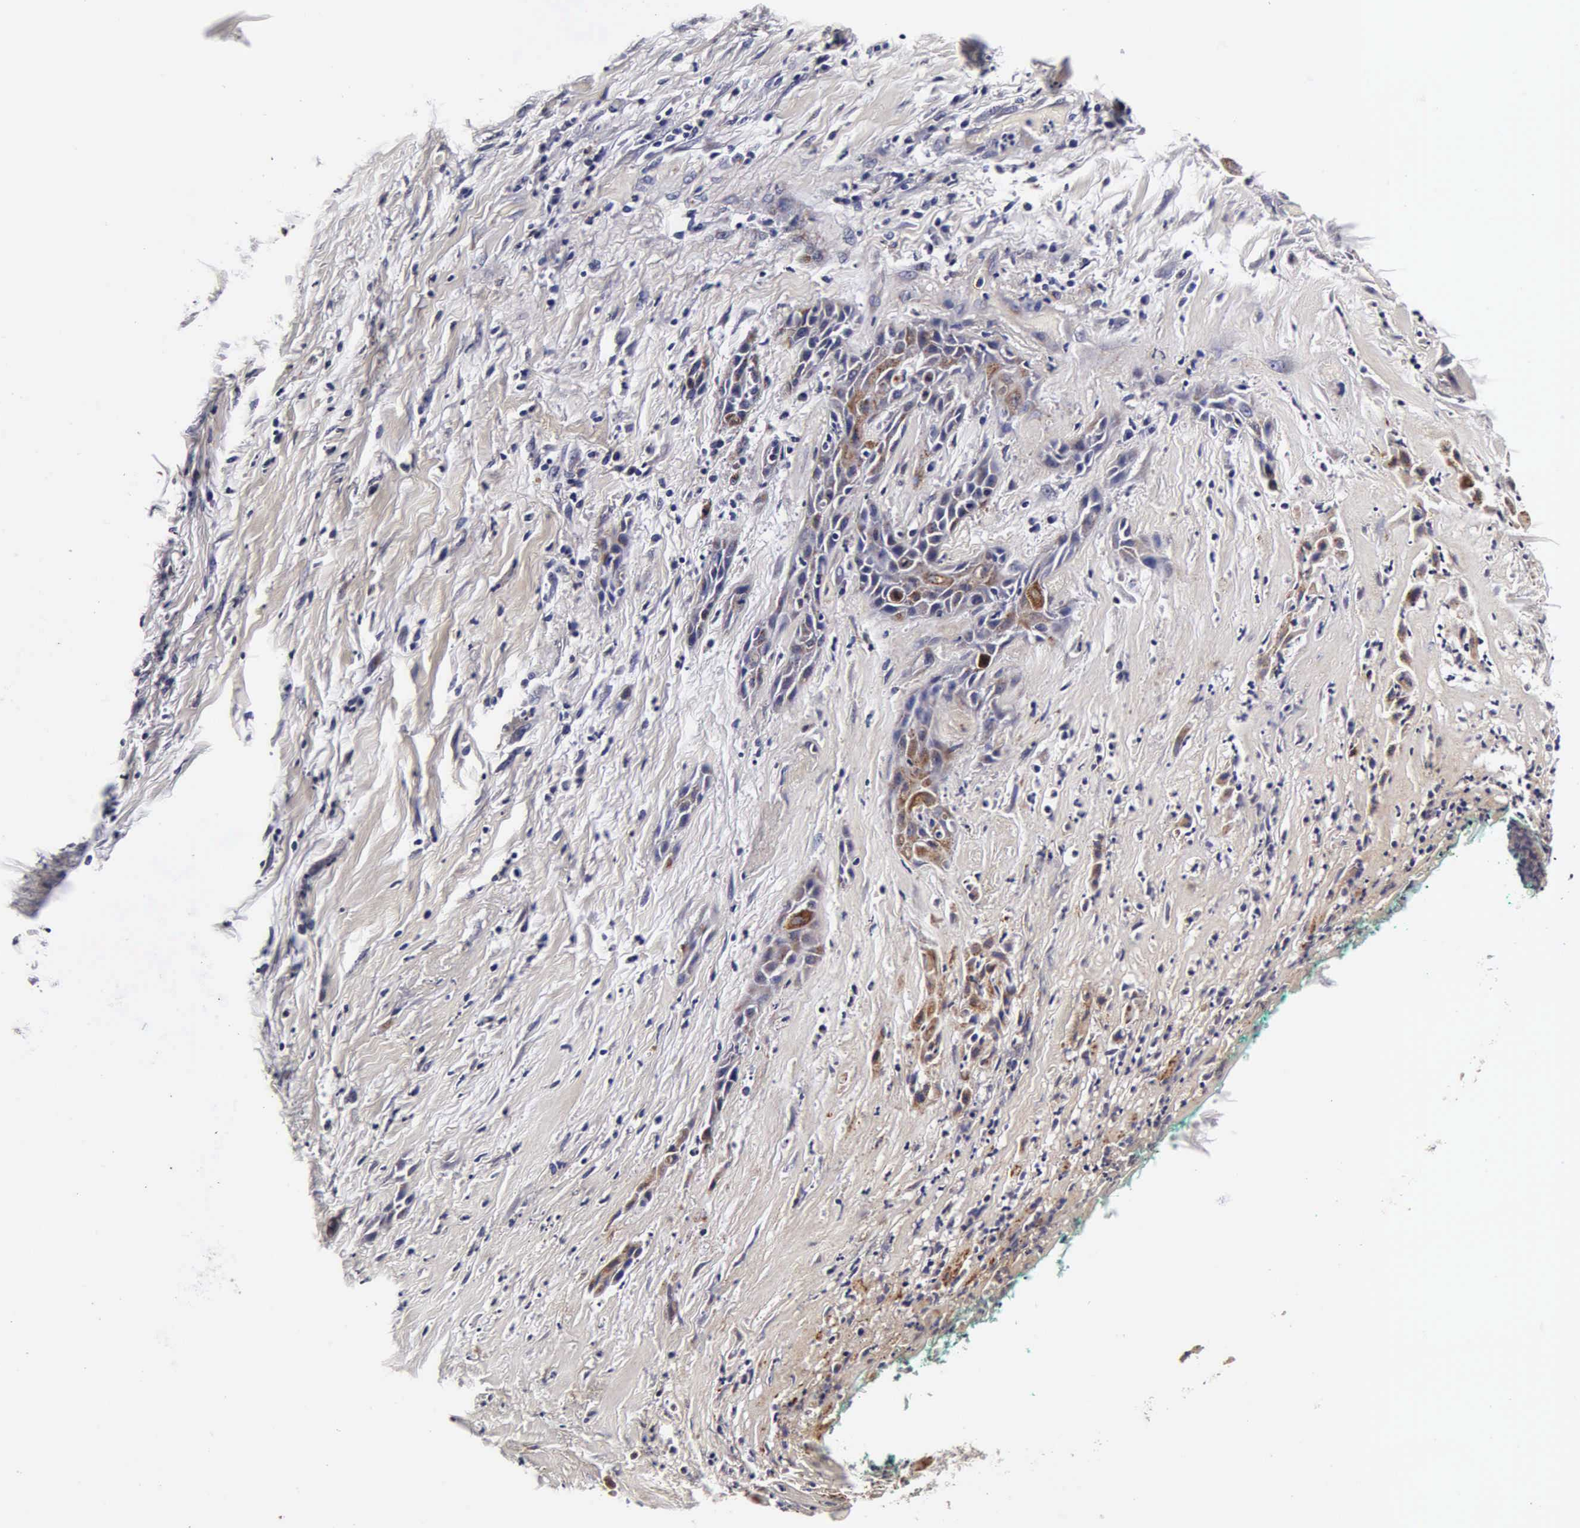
{"staining": {"intensity": "strong", "quantity": ">75%", "location": "cytoplasmic/membranous"}, "tissue": "skin cancer", "cell_type": "Tumor cells", "image_type": "cancer", "snomed": [{"axis": "morphology", "description": "Squamous cell carcinoma, NOS"}, {"axis": "topography", "description": "Skin"}, {"axis": "topography", "description": "Anal"}], "caption": "IHC (DAB (3,3'-diaminobenzidine)) staining of human skin cancer (squamous cell carcinoma) reveals strong cytoplasmic/membranous protein positivity in about >75% of tumor cells.", "gene": "CST3", "patient": {"sex": "male", "age": 64}}